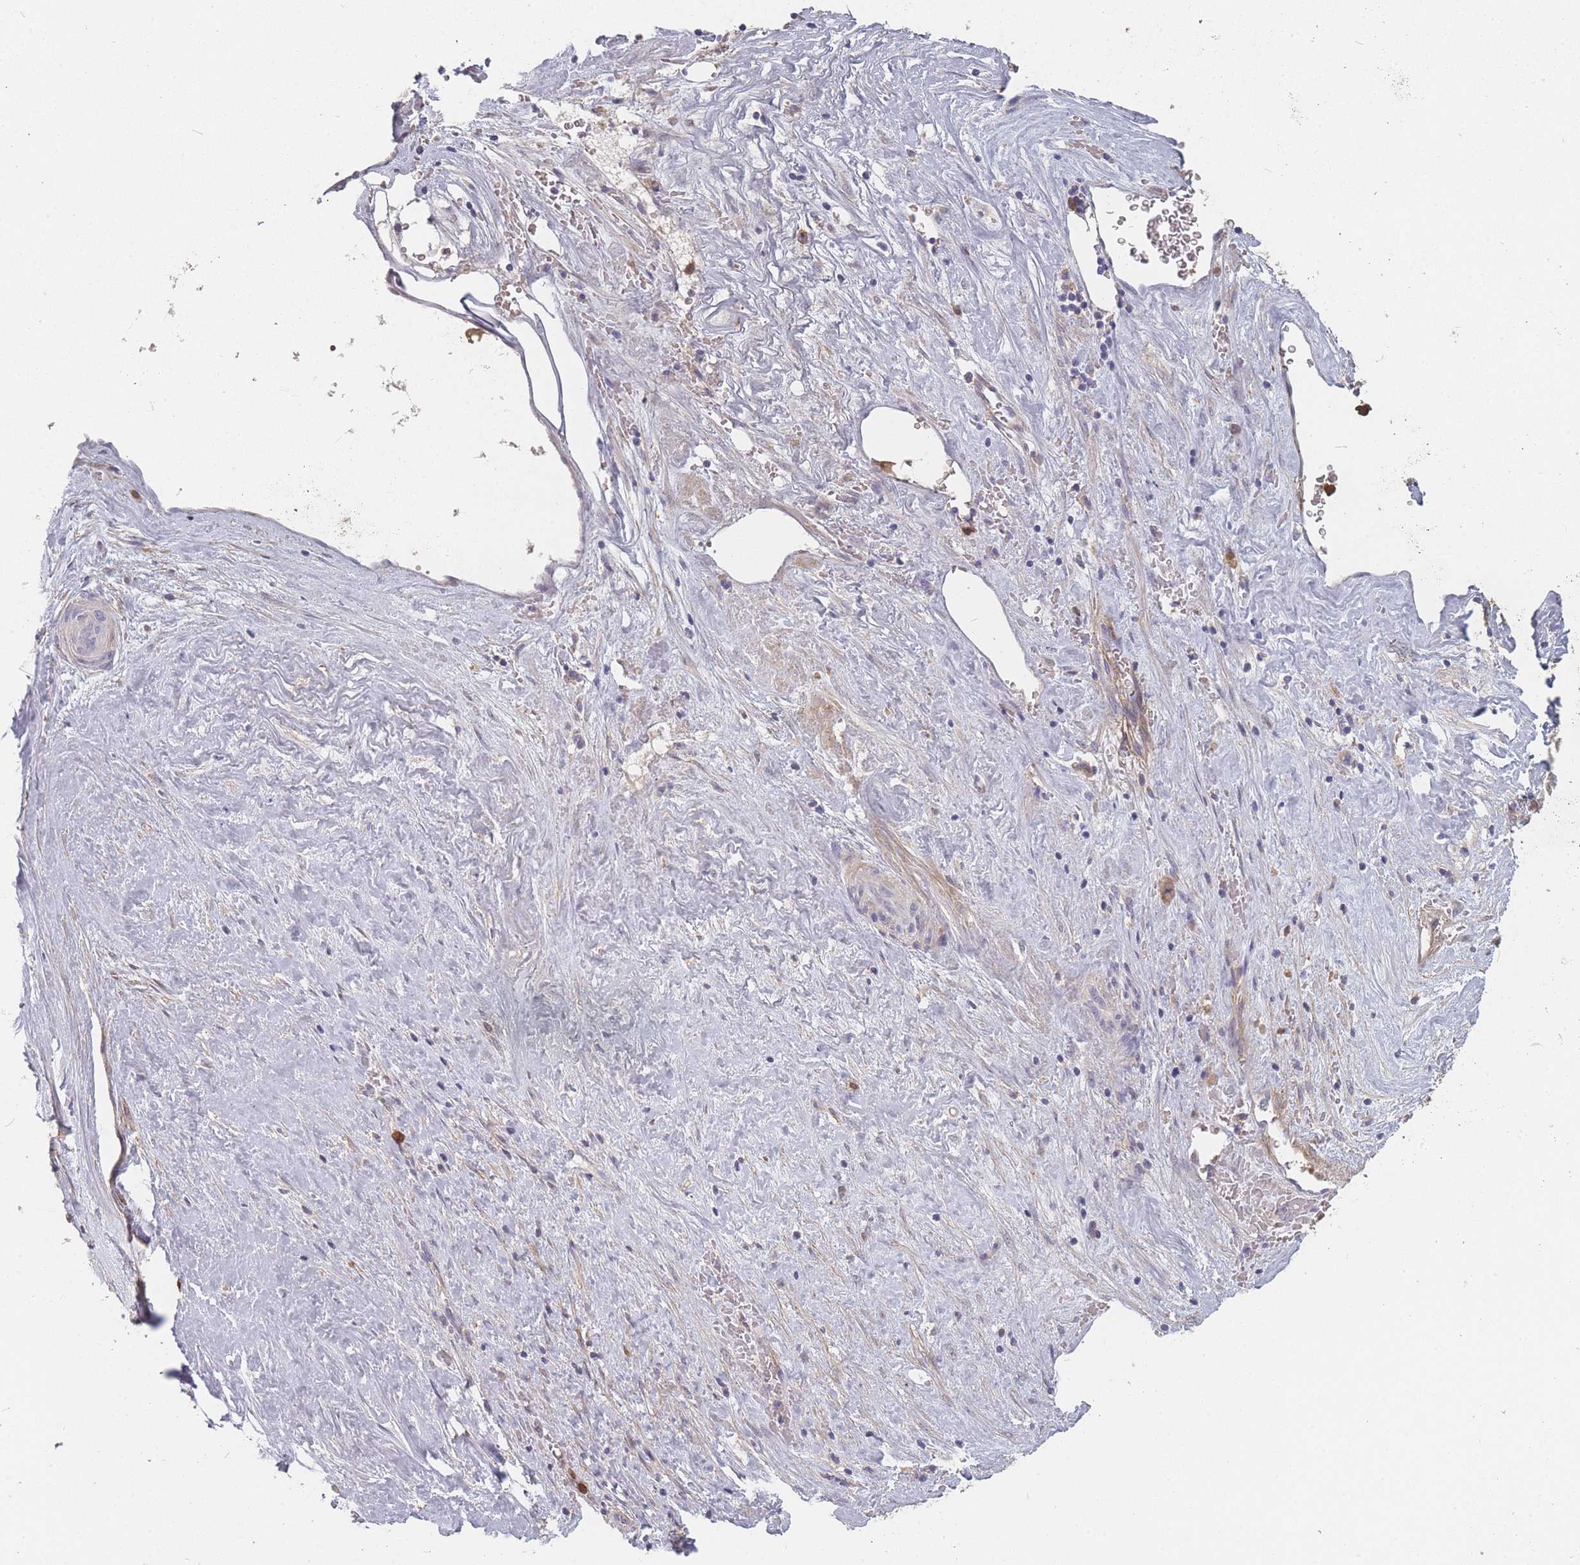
{"staining": {"intensity": "moderate", "quantity": "<25%", "location": "cytoplasmic/membranous"}, "tissue": "liver cancer", "cell_type": "Tumor cells", "image_type": "cancer", "snomed": [{"axis": "morphology", "description": "Carcinoma, Hepatocellular, NOS"}, {"axis": "topography", "description": "Liver"}], "caption": "Protein expression analysis of liver cancer displays moderate cytoplasmic/membranous positivity in about <25% of tumor cells.", "gene": "BST1", "patient": {"sex": "male", "age": 76}}